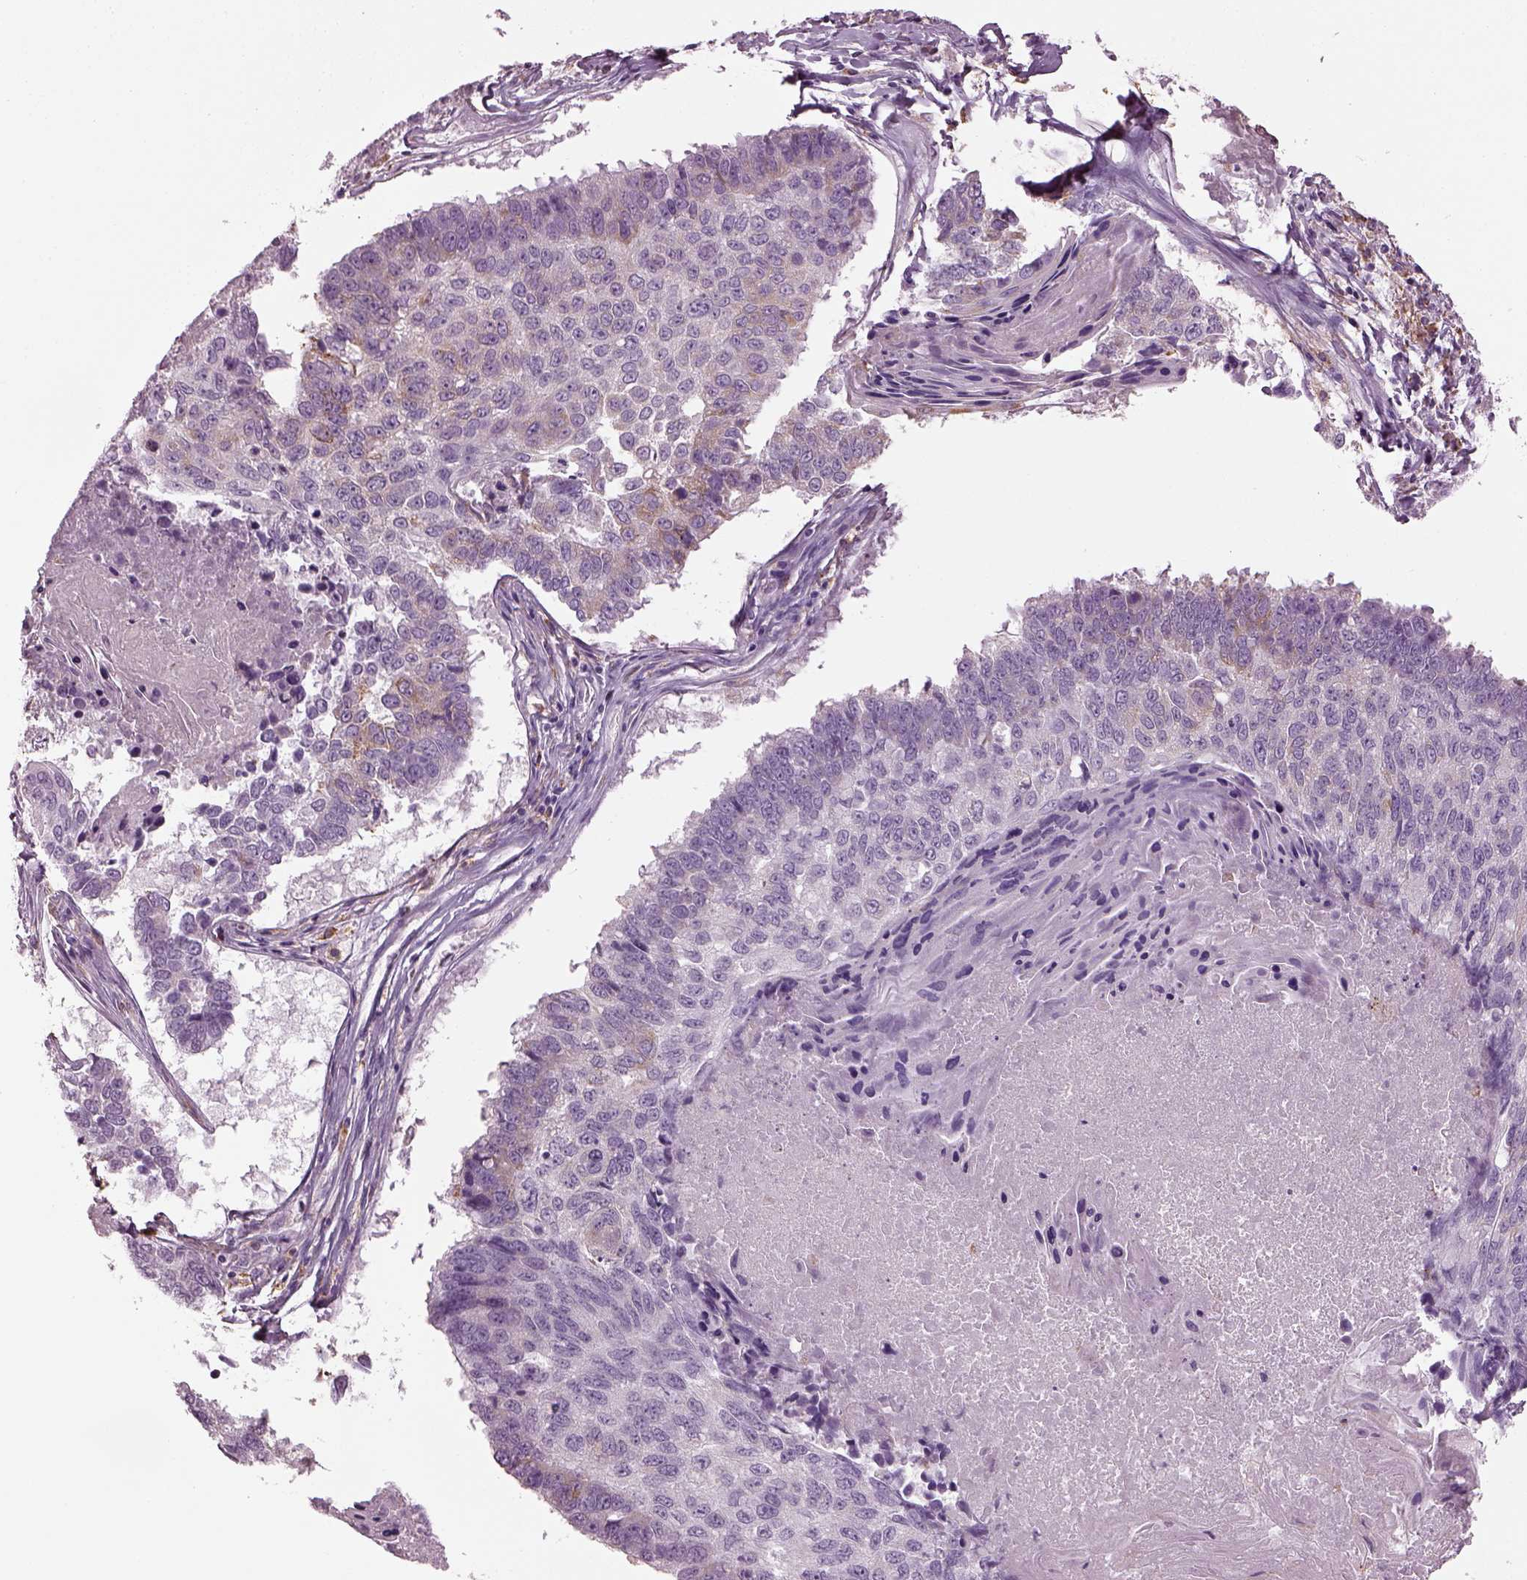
{"staining": {"intensity": "weak", "quantity": "<25%", "location": "cytoplasmic/membranous"}, "tissue": "lung cancer", "cell_type": "Tumor cells", "image_type": "cancer", "snomed": [{"axis": "morphology", "description": "Squamous cell carcinoma, NOS"}, {"axis": "topography", "description": "Lung"}], "caption": "The image exhibits no staining of tumor cells in lung cancer.", "gene": "TMEM231", "patient": {"sex": "male", "age": 73}}